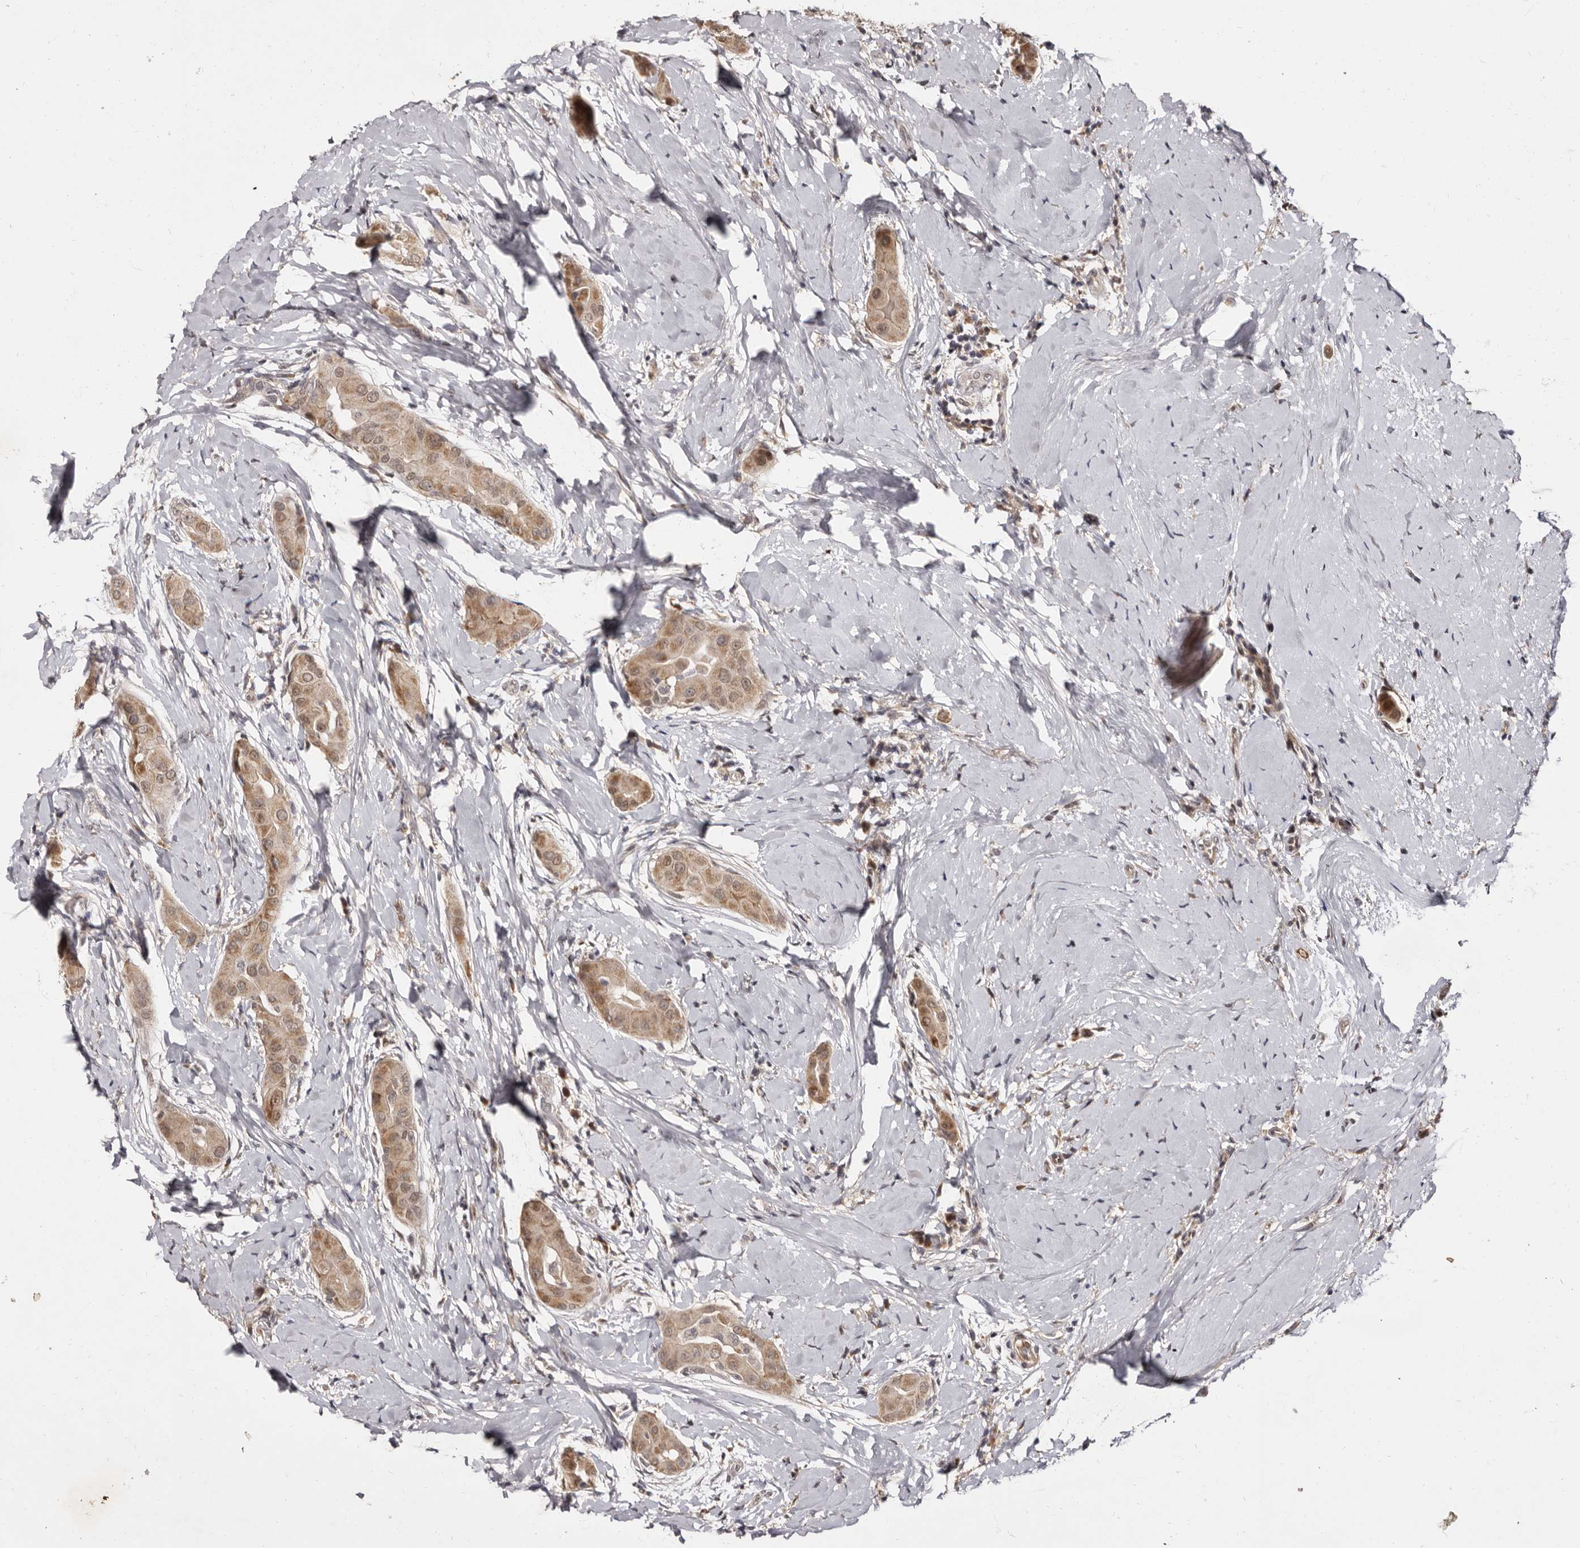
{"staining": {"intensity": "moderate", "quantity": ">75%", "location": "cytoplasmic/membranous,nuclear"}, "tissue": "thyroid cancer", "cell_type": "Tumor cells", "image_type": "cancer", "snomed": [{"axis": "morphology", "description": "Papillary adenocarcinoma, NOS"}, {"axis": "topography", "description": "Thyroid gland"}], "caption": "About >75% of tumor cells in human thyroid cancer (papillary adenocarcinoma) demonstrate moderate cytoplasmic/membranous and nuclear protein expression as visualized by brown immunohistochemical staining.", "gene": "ZNF326", "patient": {"sex": "male", "age": 33}}